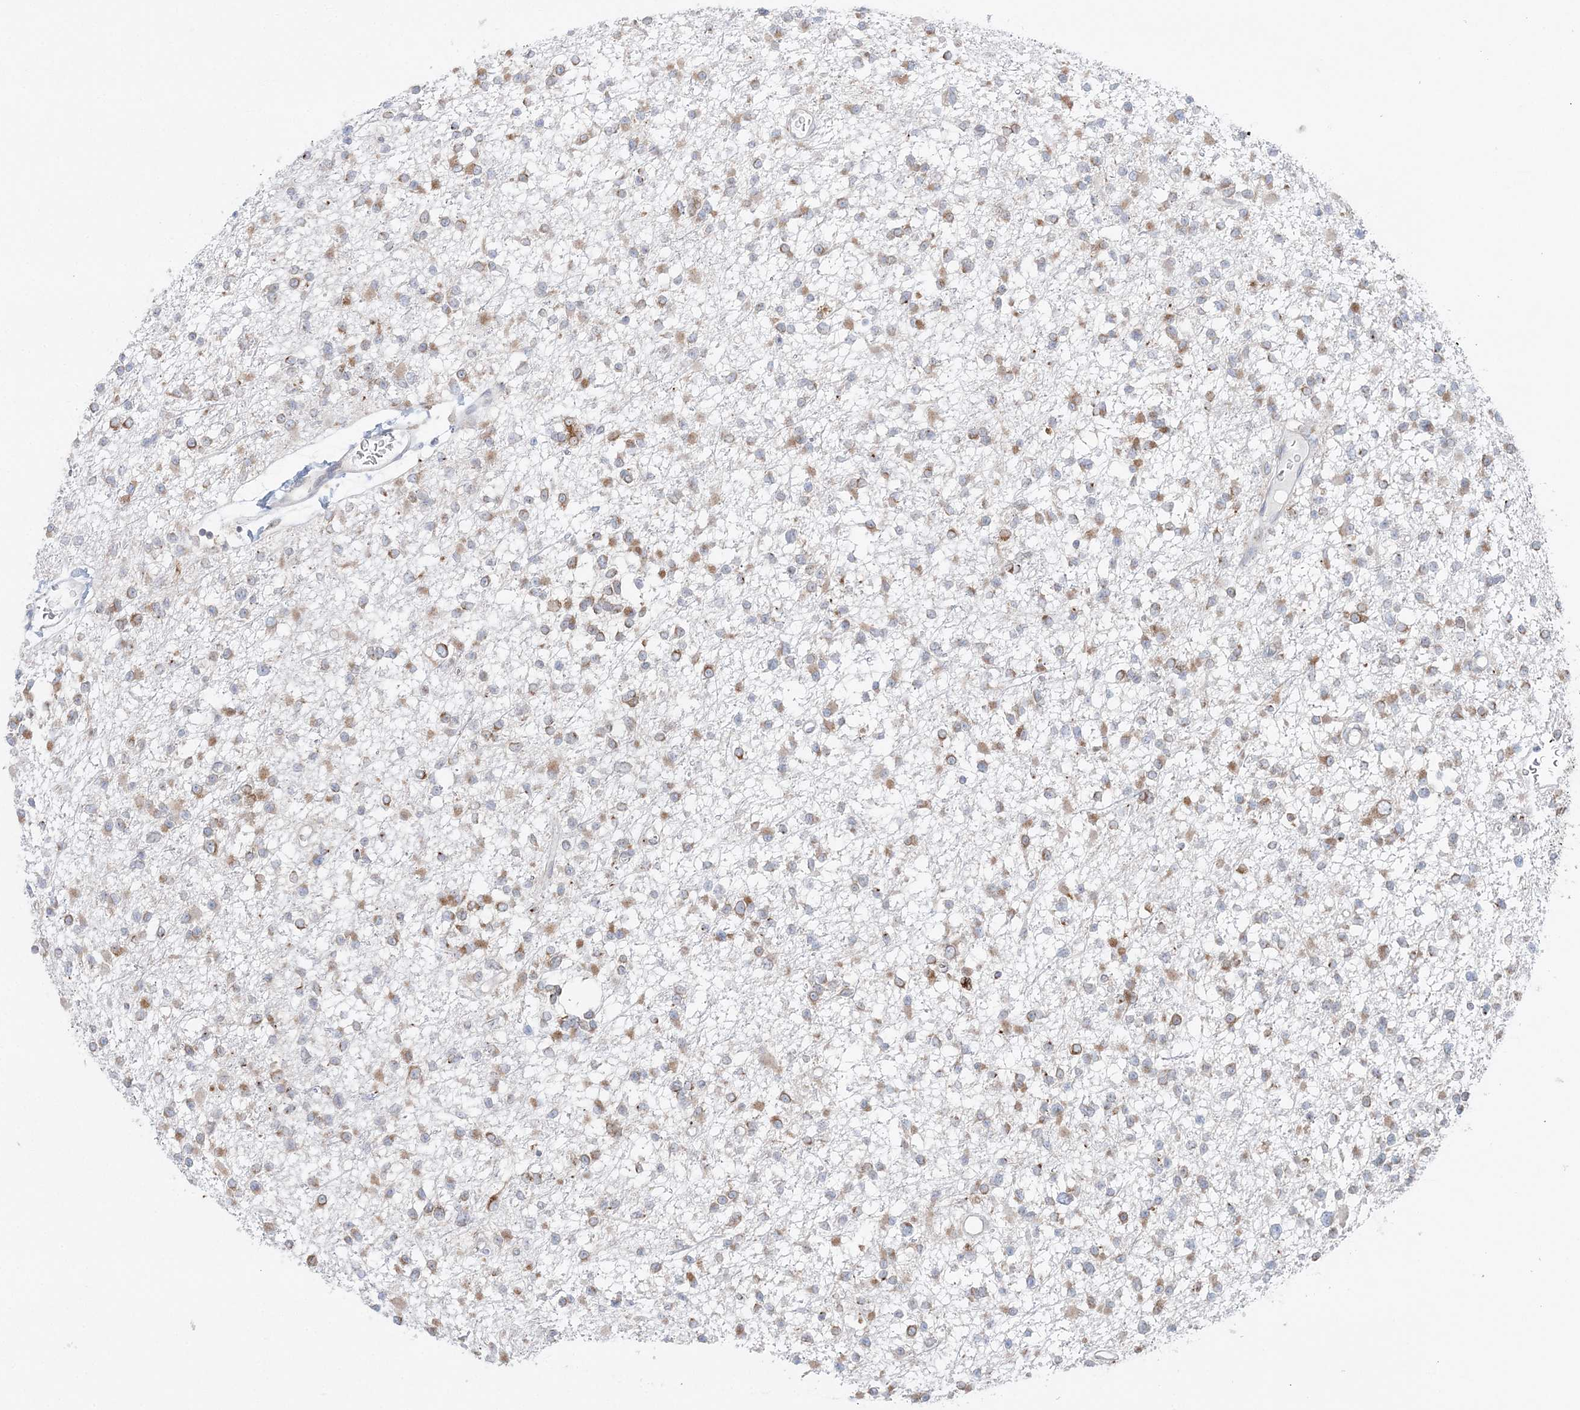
{"staining": {"intensity": "moderate", "quantity": ">75%", "location": "cytoplasmic/membranous"}, "tissue": "glioma", "cell_type": "Tumor cells", "image_type": "cancer", "snomed": [{"axis": "morphology", "description": "Glioma, malignant, Low grade"}, {"axis": "topography", "description": "Brain"}], "caption": "Human malignant glioma (low-grade) stained for a protein (brown) reveals moderate cytoplasmic/membranous positive expression in approximately >75% of tumor cells.", "gene": "TMED10", "patient": {"sex": "female", "age": 22}}